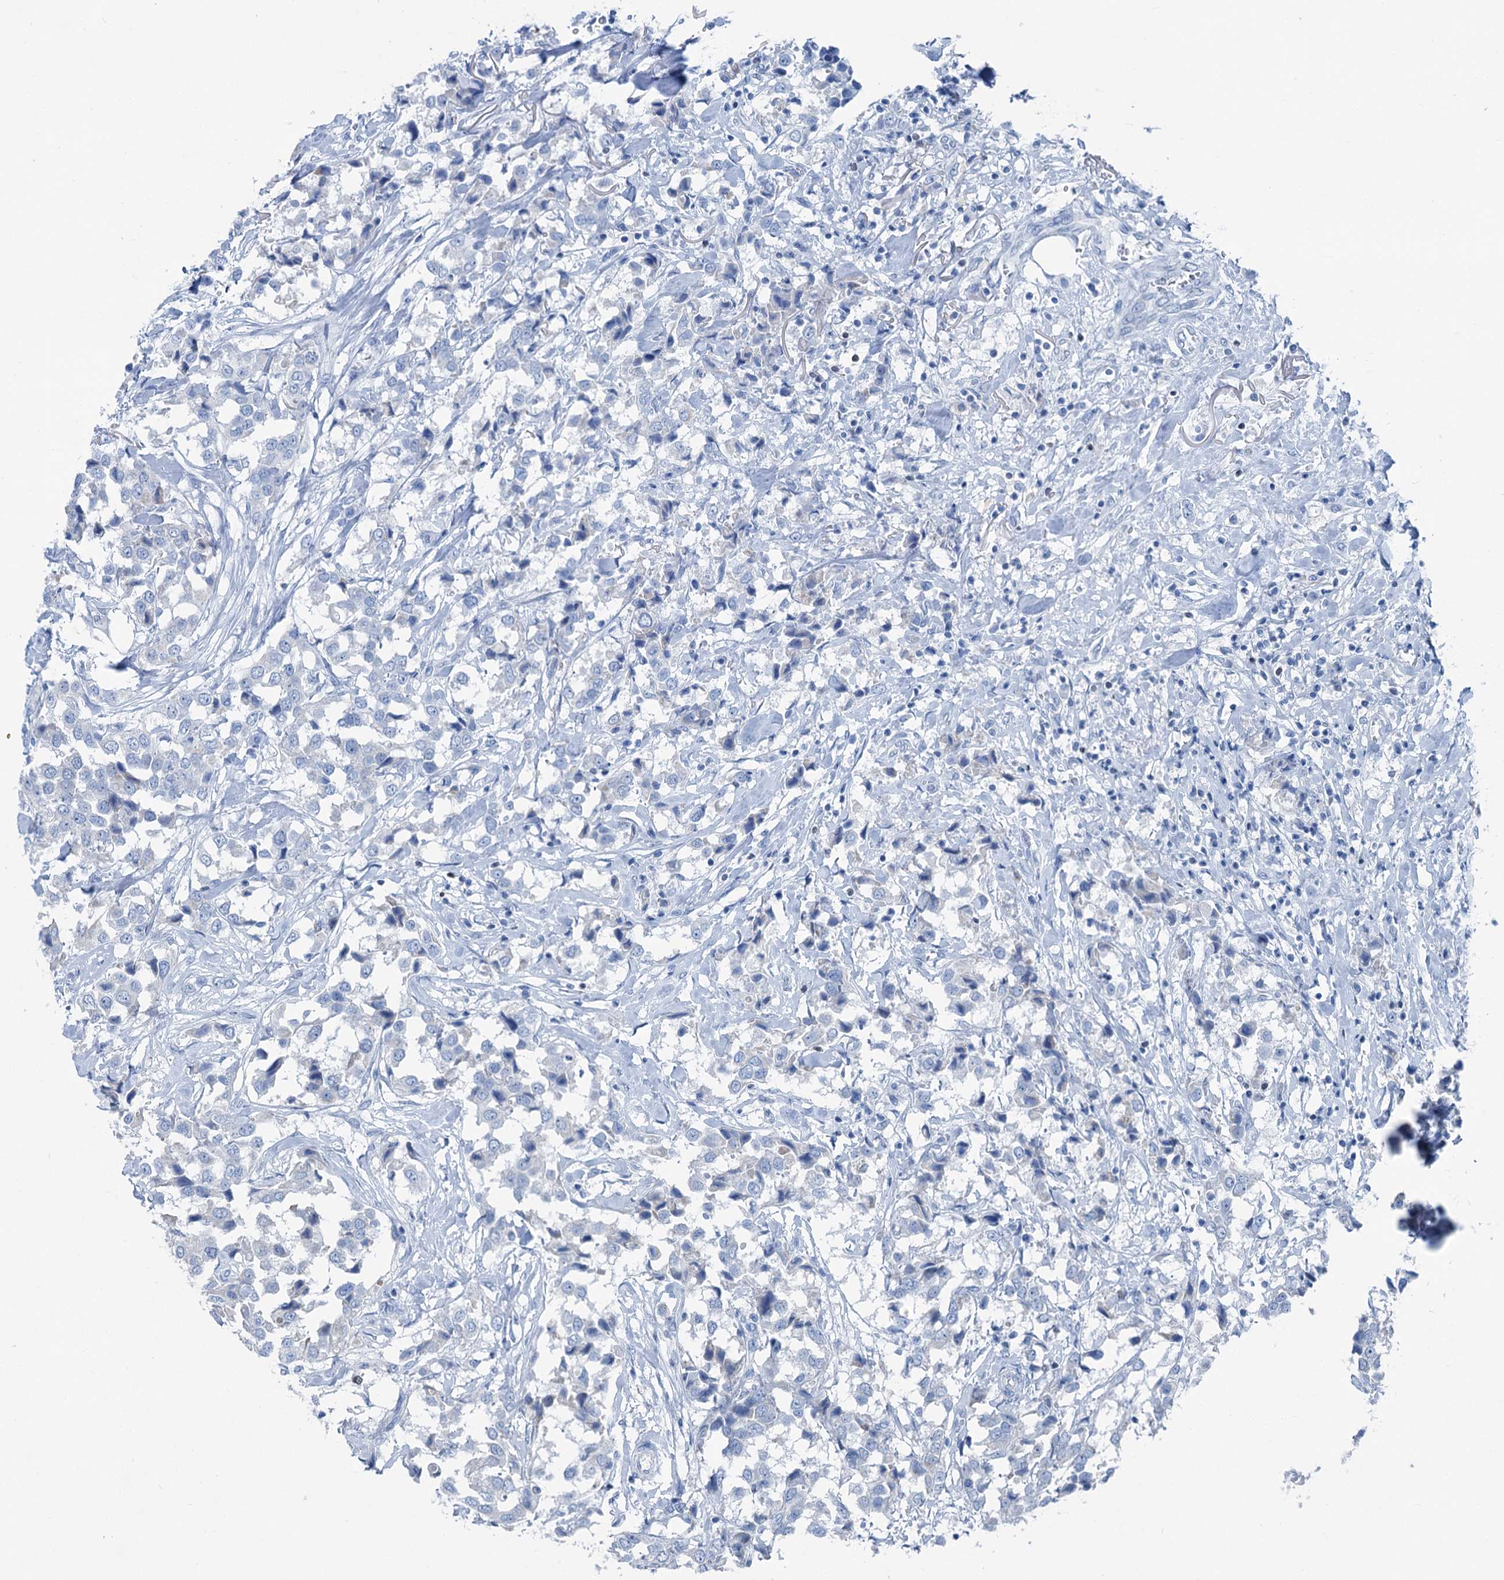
{"staining": {"intensity": "negative", "quantity": "none", "location": "none"}, "tissue": "breast cancer", "cell_type": "Tumor cells", "image_type": "cancer", "snomed": [{"axis": "morphology", "description": "Duct carcinoma"}, {"axis": "topography", "description": "Breast"}], "caption": "IHC photomicrograph of neoplastic tissue: human breast intraductal carcinoma stained with DAB exhibits no significant protein staining in tumor cells.", "gene": "ELP4", "patient": {"sex": "female", "age": 80}}